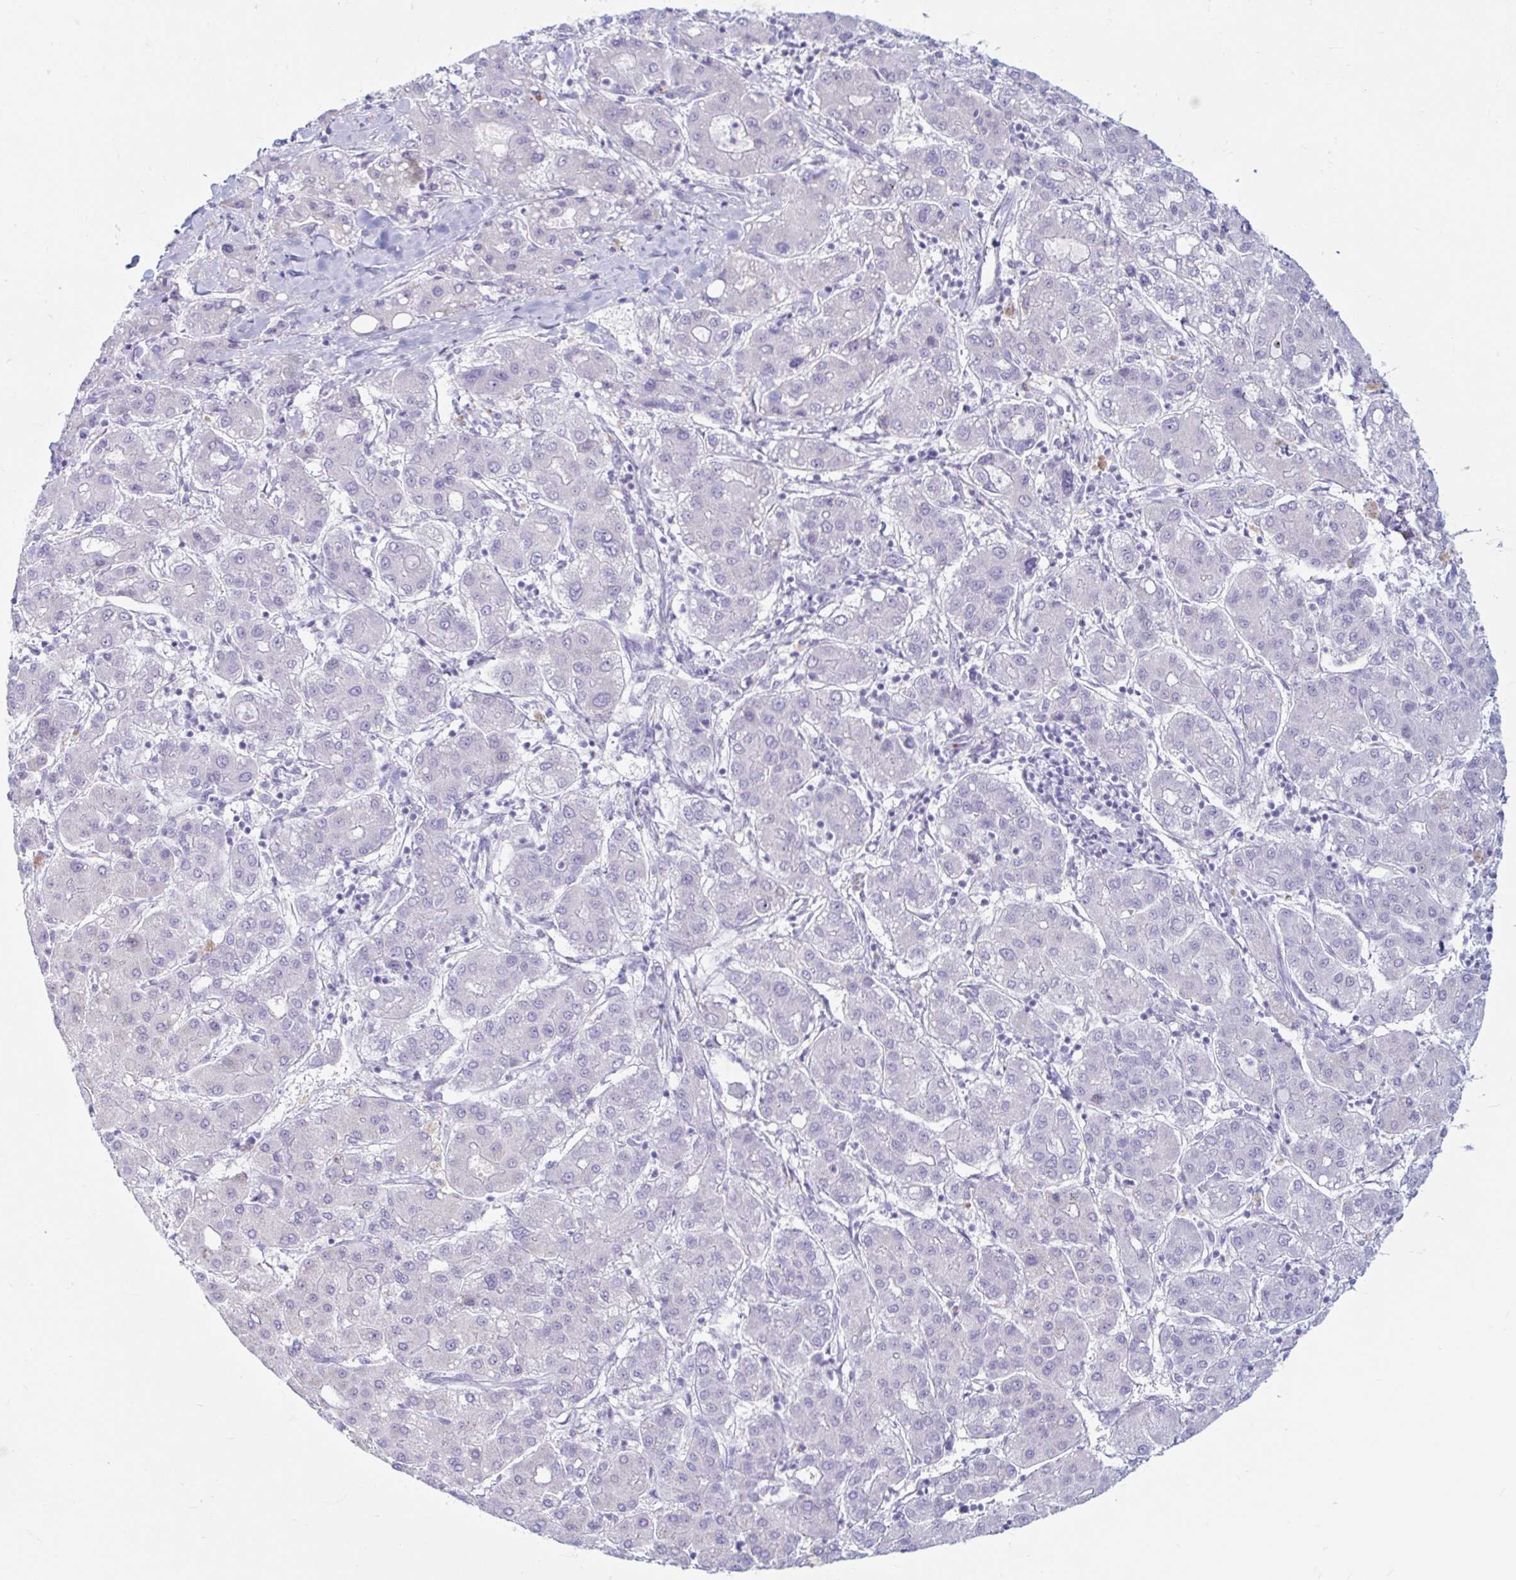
{"staining": {"intensity": "negative", "quantity": "none", "location": "none"}, "tissue": "liver cancer", "cell_type": "Tumor cells", "image_type": "cancer", "snomed": [{"axis": "morphology", "description": "Carcinoma, Hepatocellular, NOS"}, {"axis": "topography", "description": "Liver"}], "caption": "This is an immunohistochemistry (IHC) histopathology image of human hepatocellular carcinoma (liver). There is no positivity in tumor cells.", "gene": "ERICH6", "patient": {"sex": "male", "age": 65}}